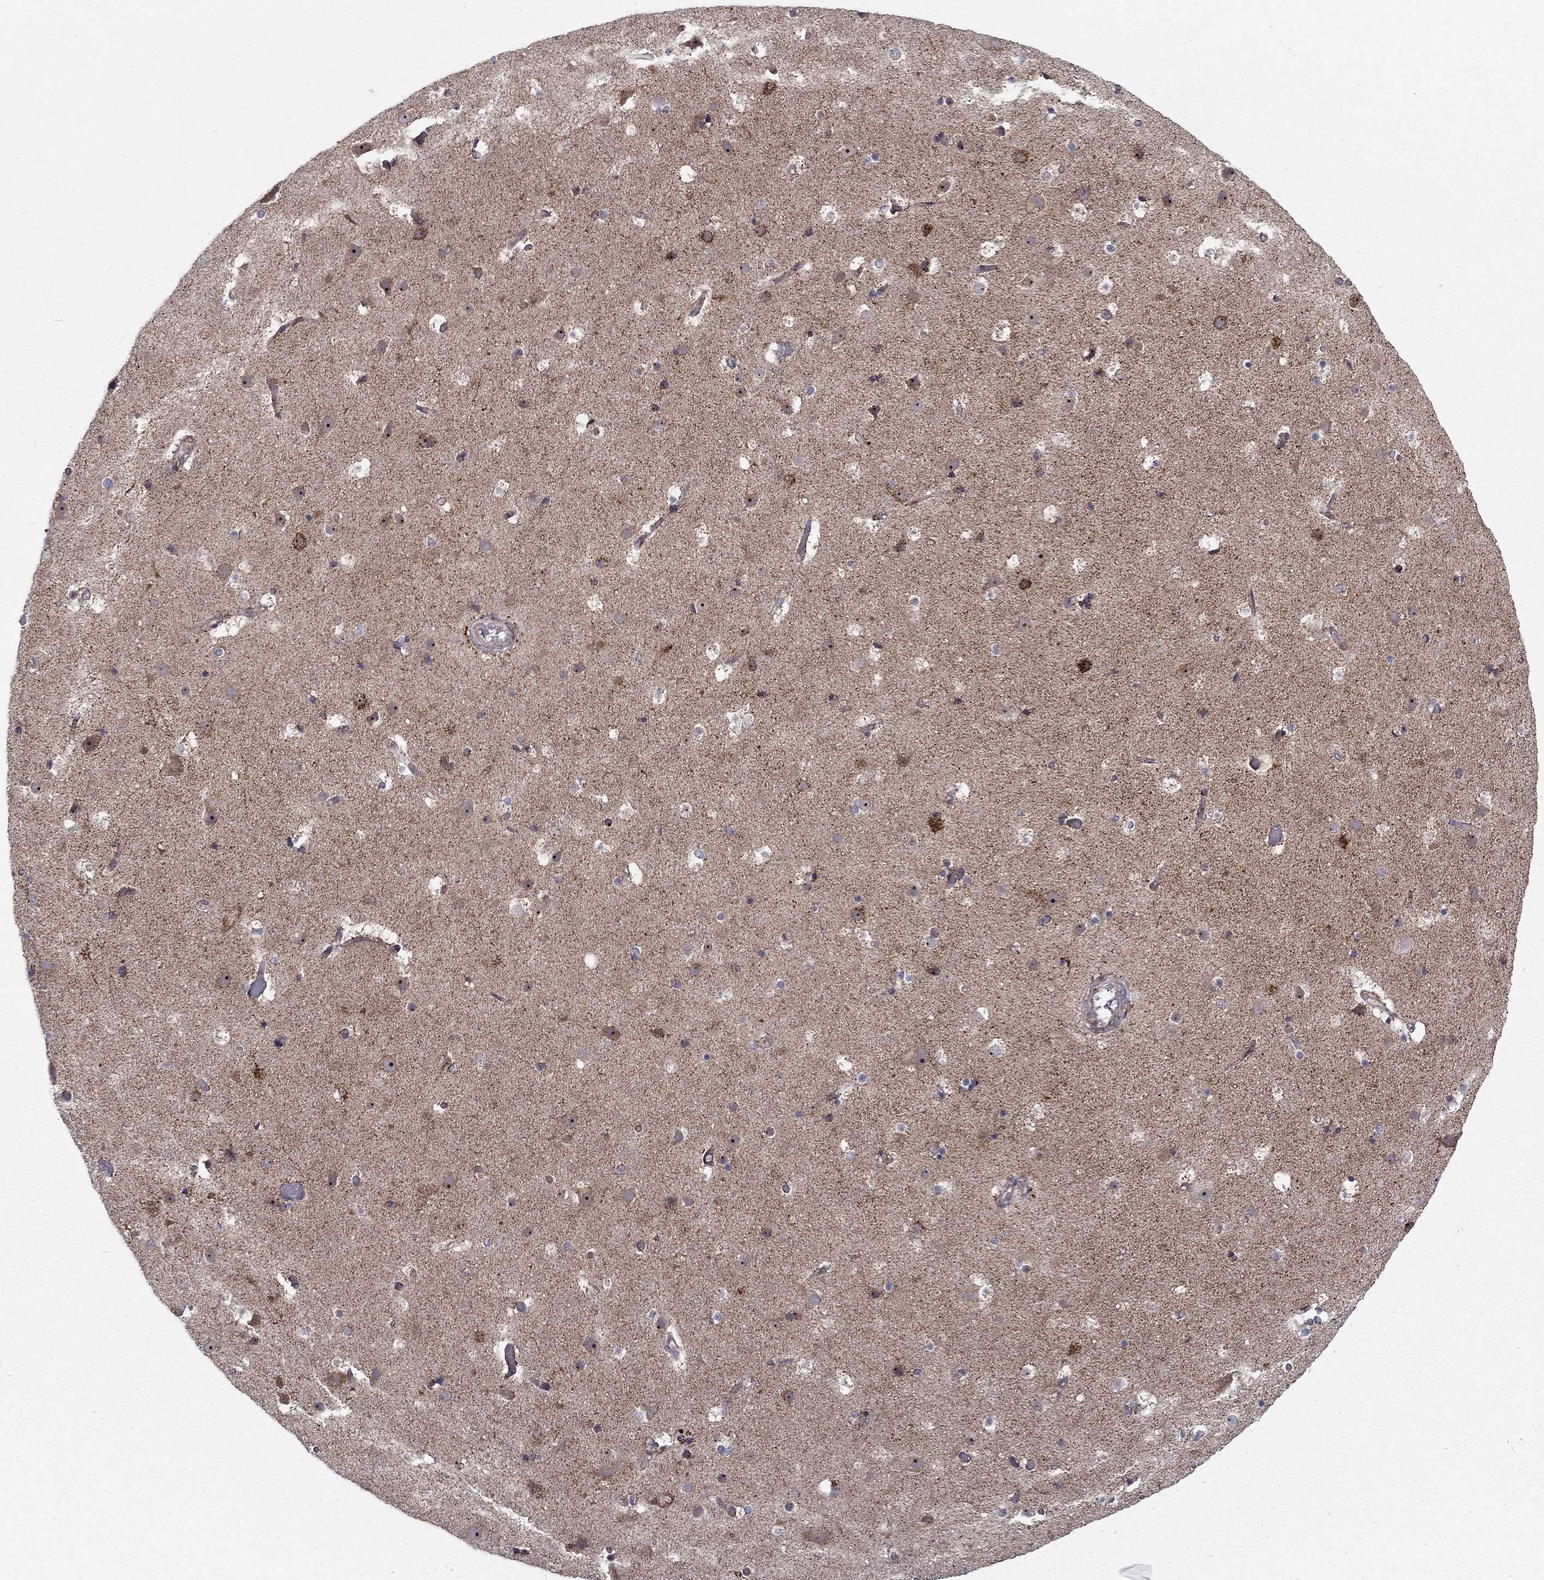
{"staining": {"intensity": "negative", "quantity": "none", "location": "none"}, "tissue": "cerebral cortex", "cell_type": "Endothelial cells", "image_type": "normal", "snomed": [{"axis": "morphology", "description": "Normal tissue, NOS"}, {"axis": "topography", "description": "Cerebral cortex"}], "caption": "This is an immunohistochemistry histopathology image of normal cerebral cortex. There is no positivity in endothelial cells.", "gene": "ALDH1B1", "patient": {"sex": "female", "age": 52}}